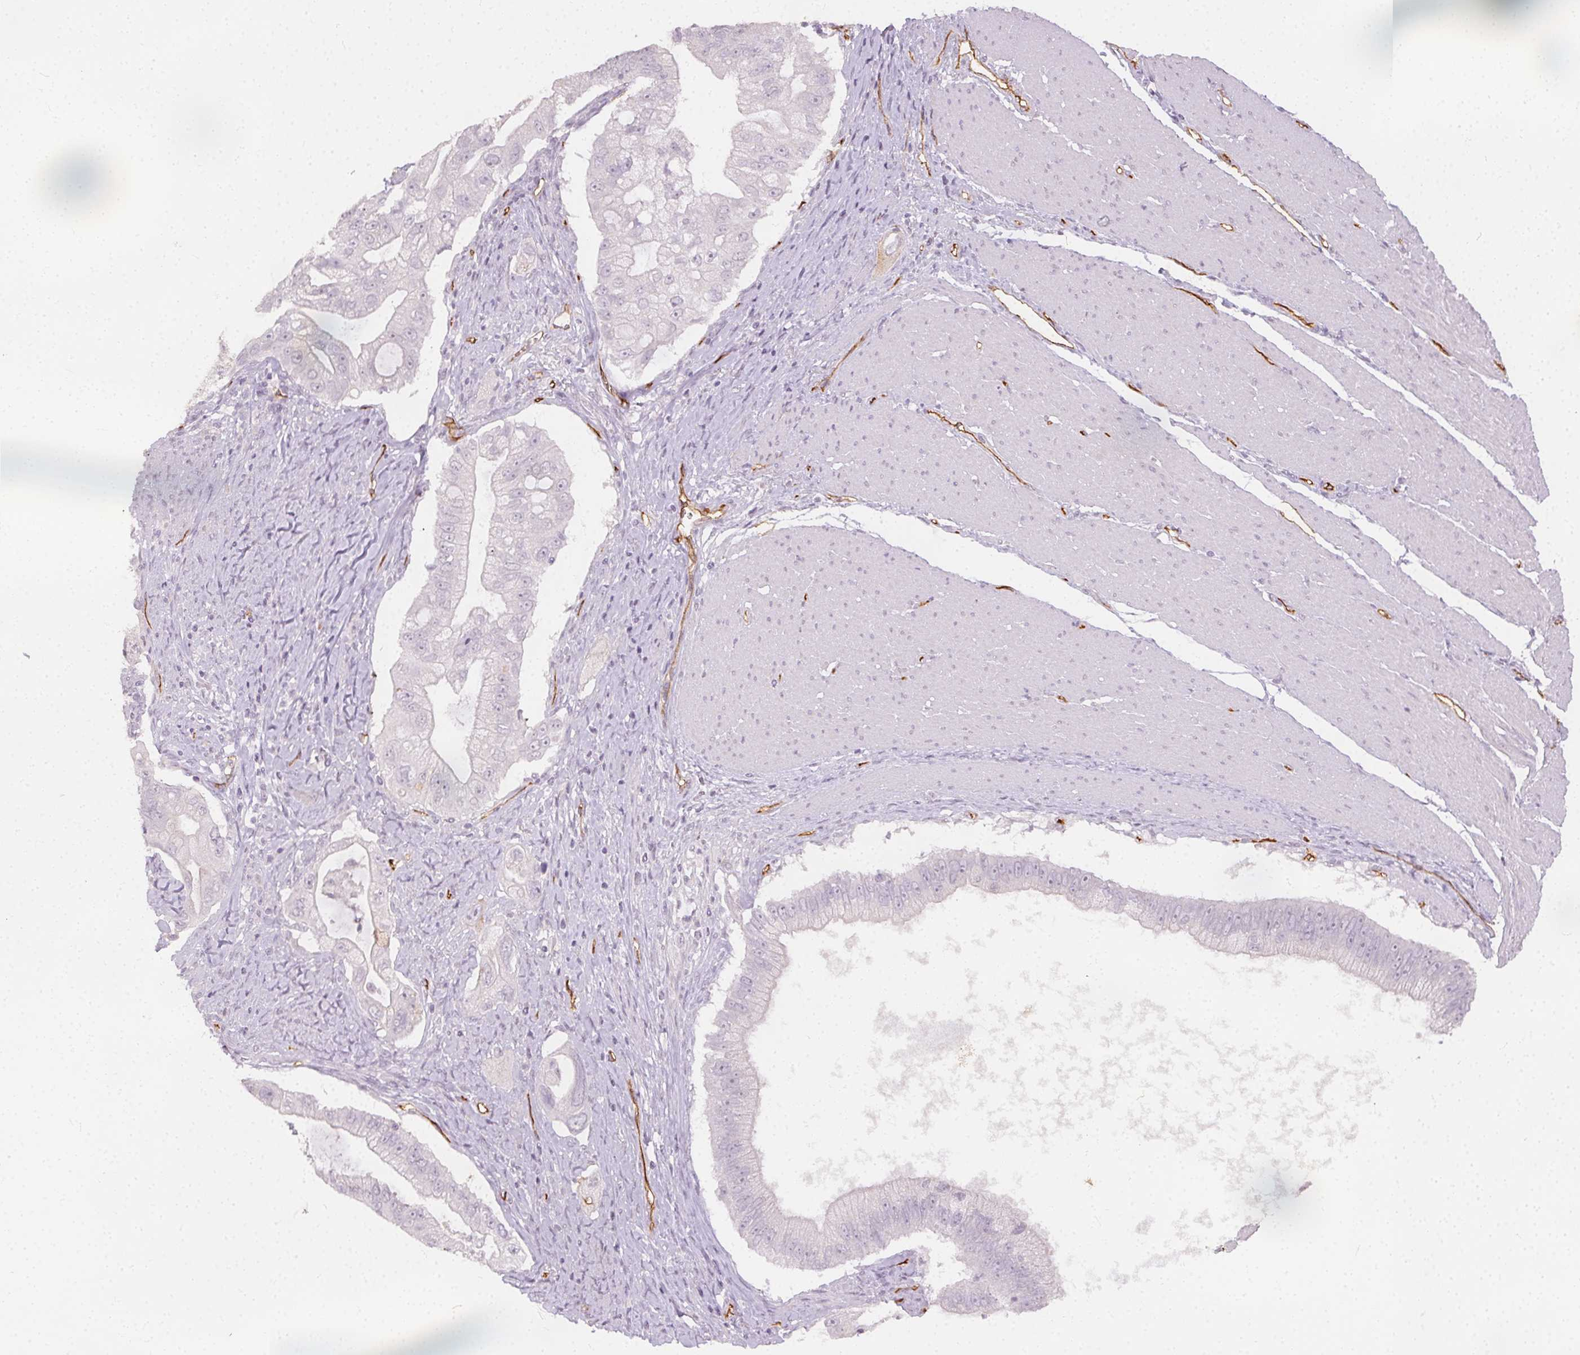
{"staining": {"intensity": "negative", "quantity": "none", "location": "none"}, "tissue": "pancreatic cancer", "cell_type": "Tumor cells", "image_type": "cancer", "snomed": [{"axis": "morphology", "description": "Adenocarcinoma, NOS"}, {"axis": "topography", "description": "Pancreas"}], "caption": "IHC of pancreatic cancer (adenocarcinoma) demonstrates no positivity in tumor cells.", "gene": "PODXL", "patient": {"sex": "male", "age": 70}}